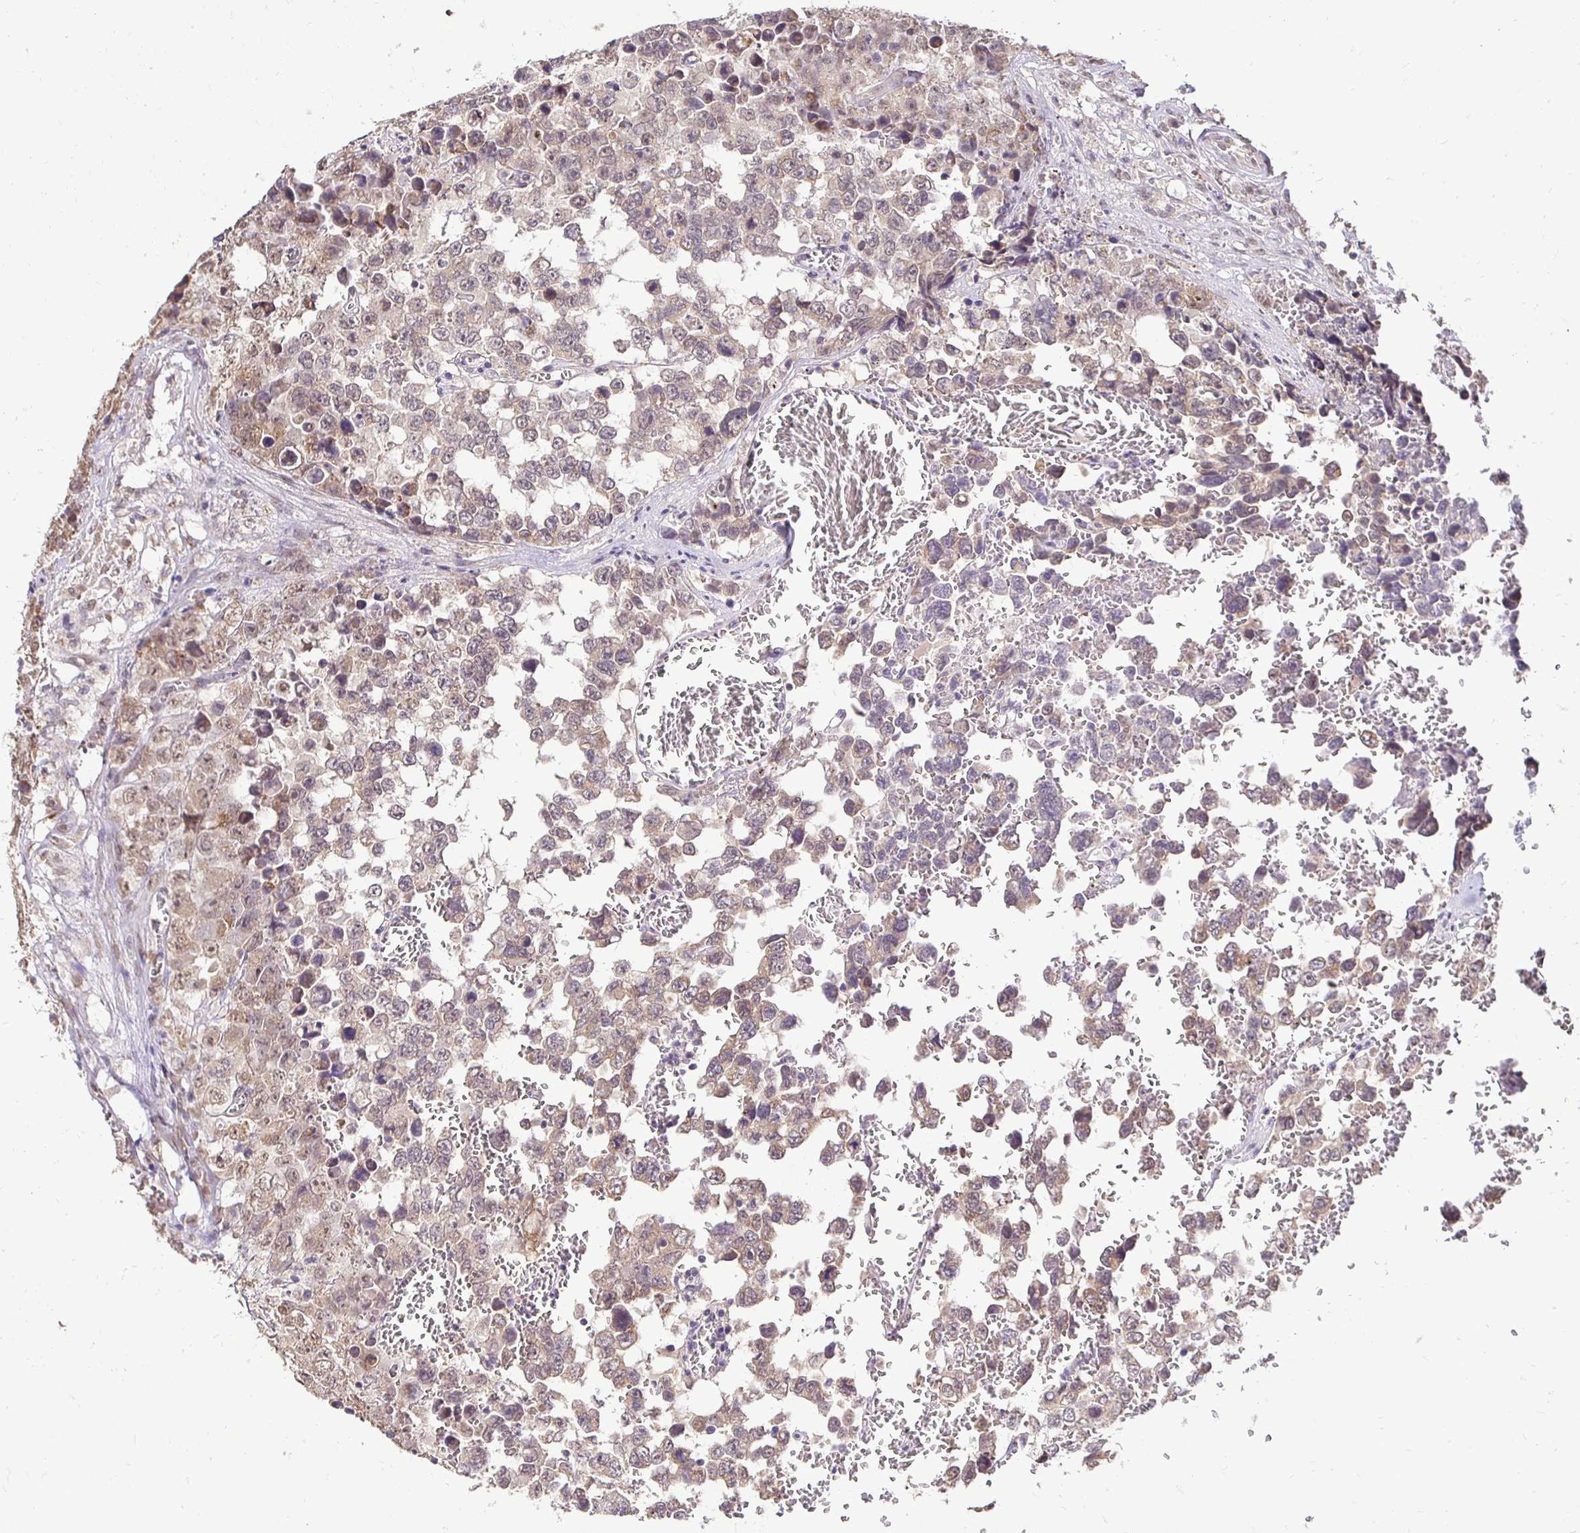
{"staining": {"intensity": "weak", "quantity": ">75%", "location": "cytoplasmic/membranous,nuclear"}, "tissue": "testis cancer", "cell_type": "Tumor cells", "image_type": "cancer", "snomed": [{"axis": "morphology", "description": "Carcinoma, Embryonal, NOS"}, {"axis": "topography", "description": "Testis"}], "caption": "A high-resolution photomicrograph shows immunohistochemistry staining of testis cancer (embryonal carcinoma), which demonstrates weak cytoplasmic/membranous and nuclear positivity in approximately >75% of tumor cells.", "gene": "RHEBL1", "patient": {"sex": "male", "age": 18}}